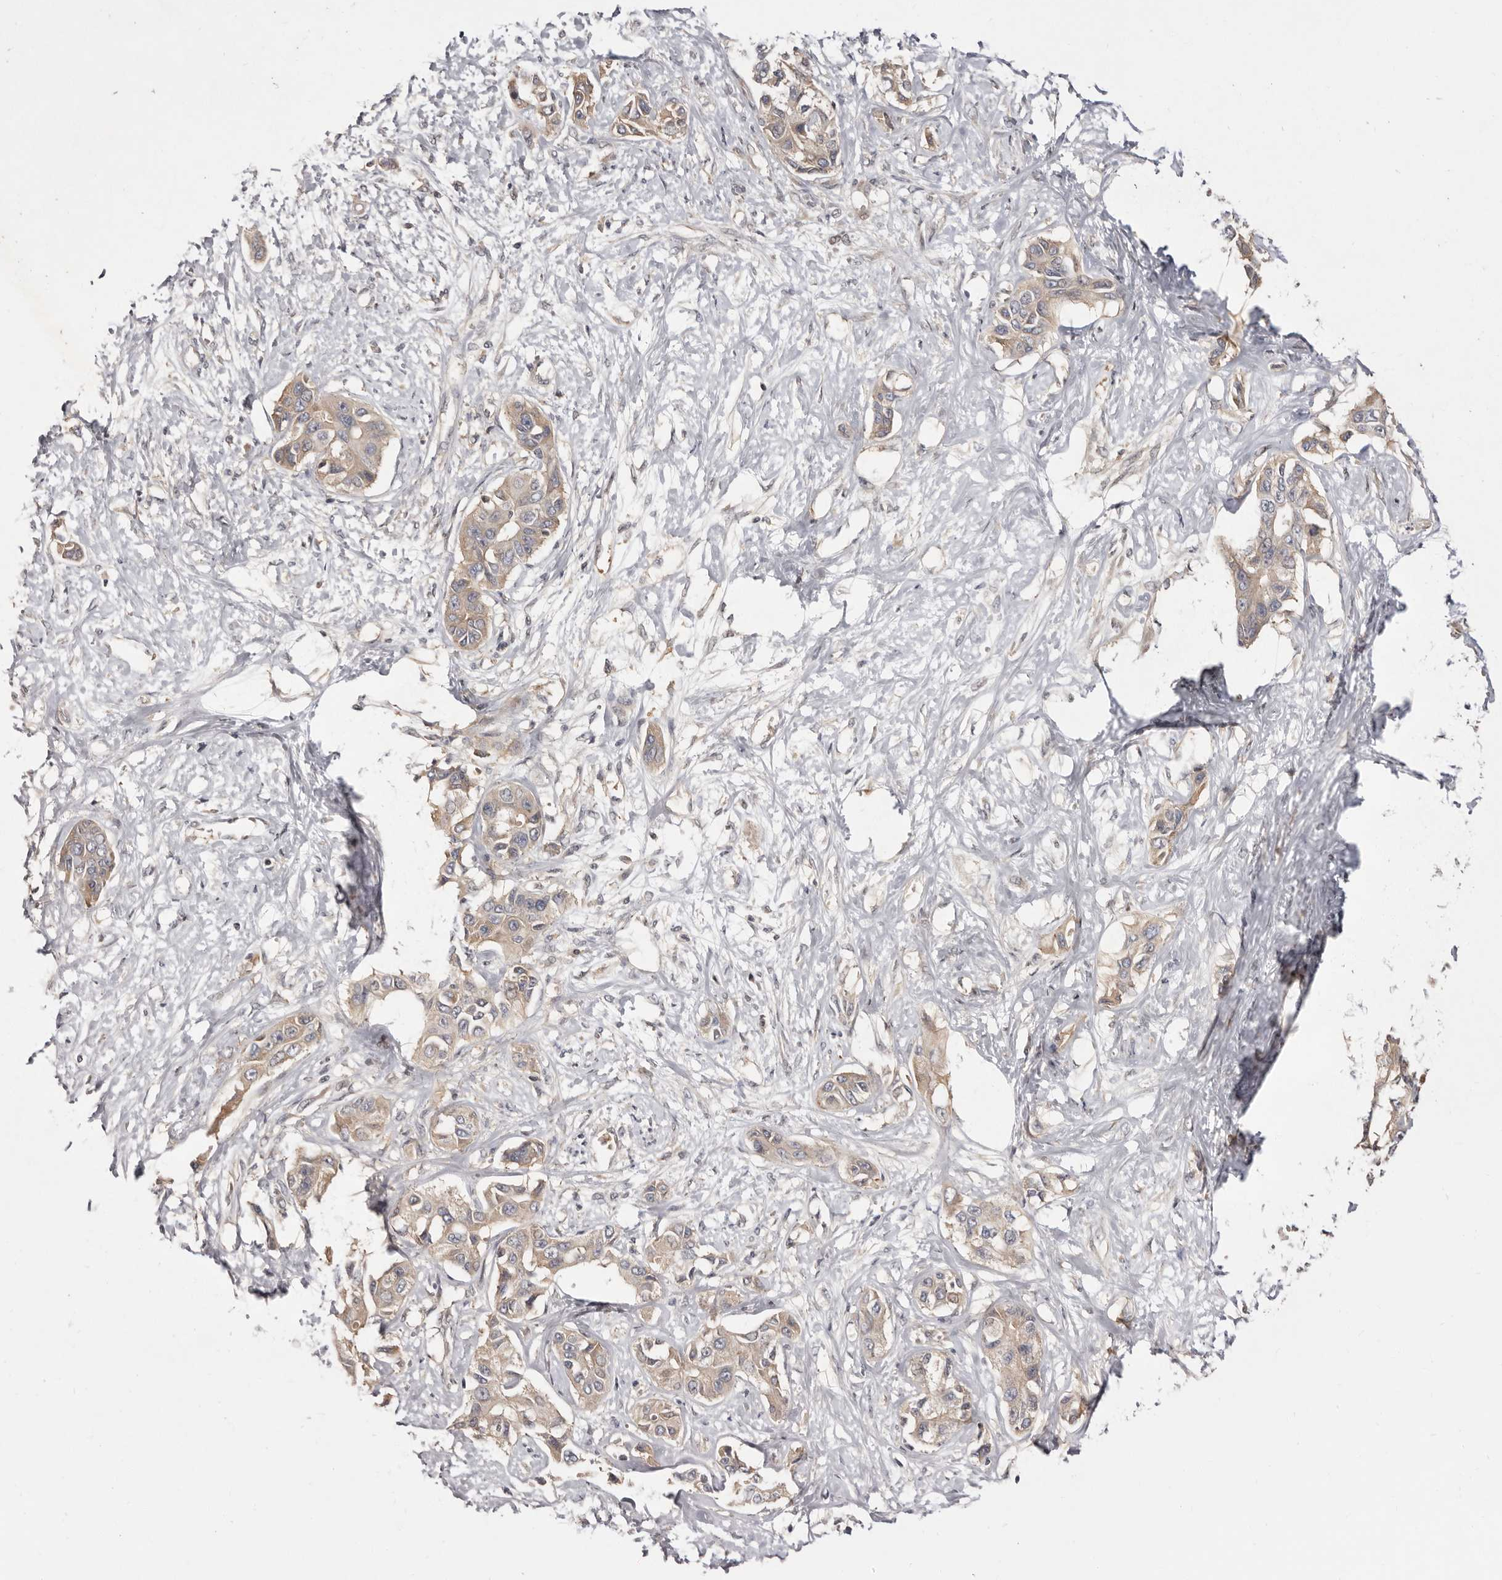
{"staining": {"intensity": "weak", "quantity": ">75%", "location": "cytoplasmic/membranous"}, "tissue": "liver cancer", "cell_type": "Tumor cells", "image_type": "cancer", "snomed": [{"axis": "morphology", "description": "Cholangiocarcinoma"}, {"axis": "topography", "description": "Liver"}], "caption": "This is a photomicrograph of immunohistochemistry staining of liver cholangiocarcinoma, which shows weak positivity in the cytoplasmic/membranous of tumor cells.", "gene": "INAVA", "patient": {"sex": "male", "age": 59}}